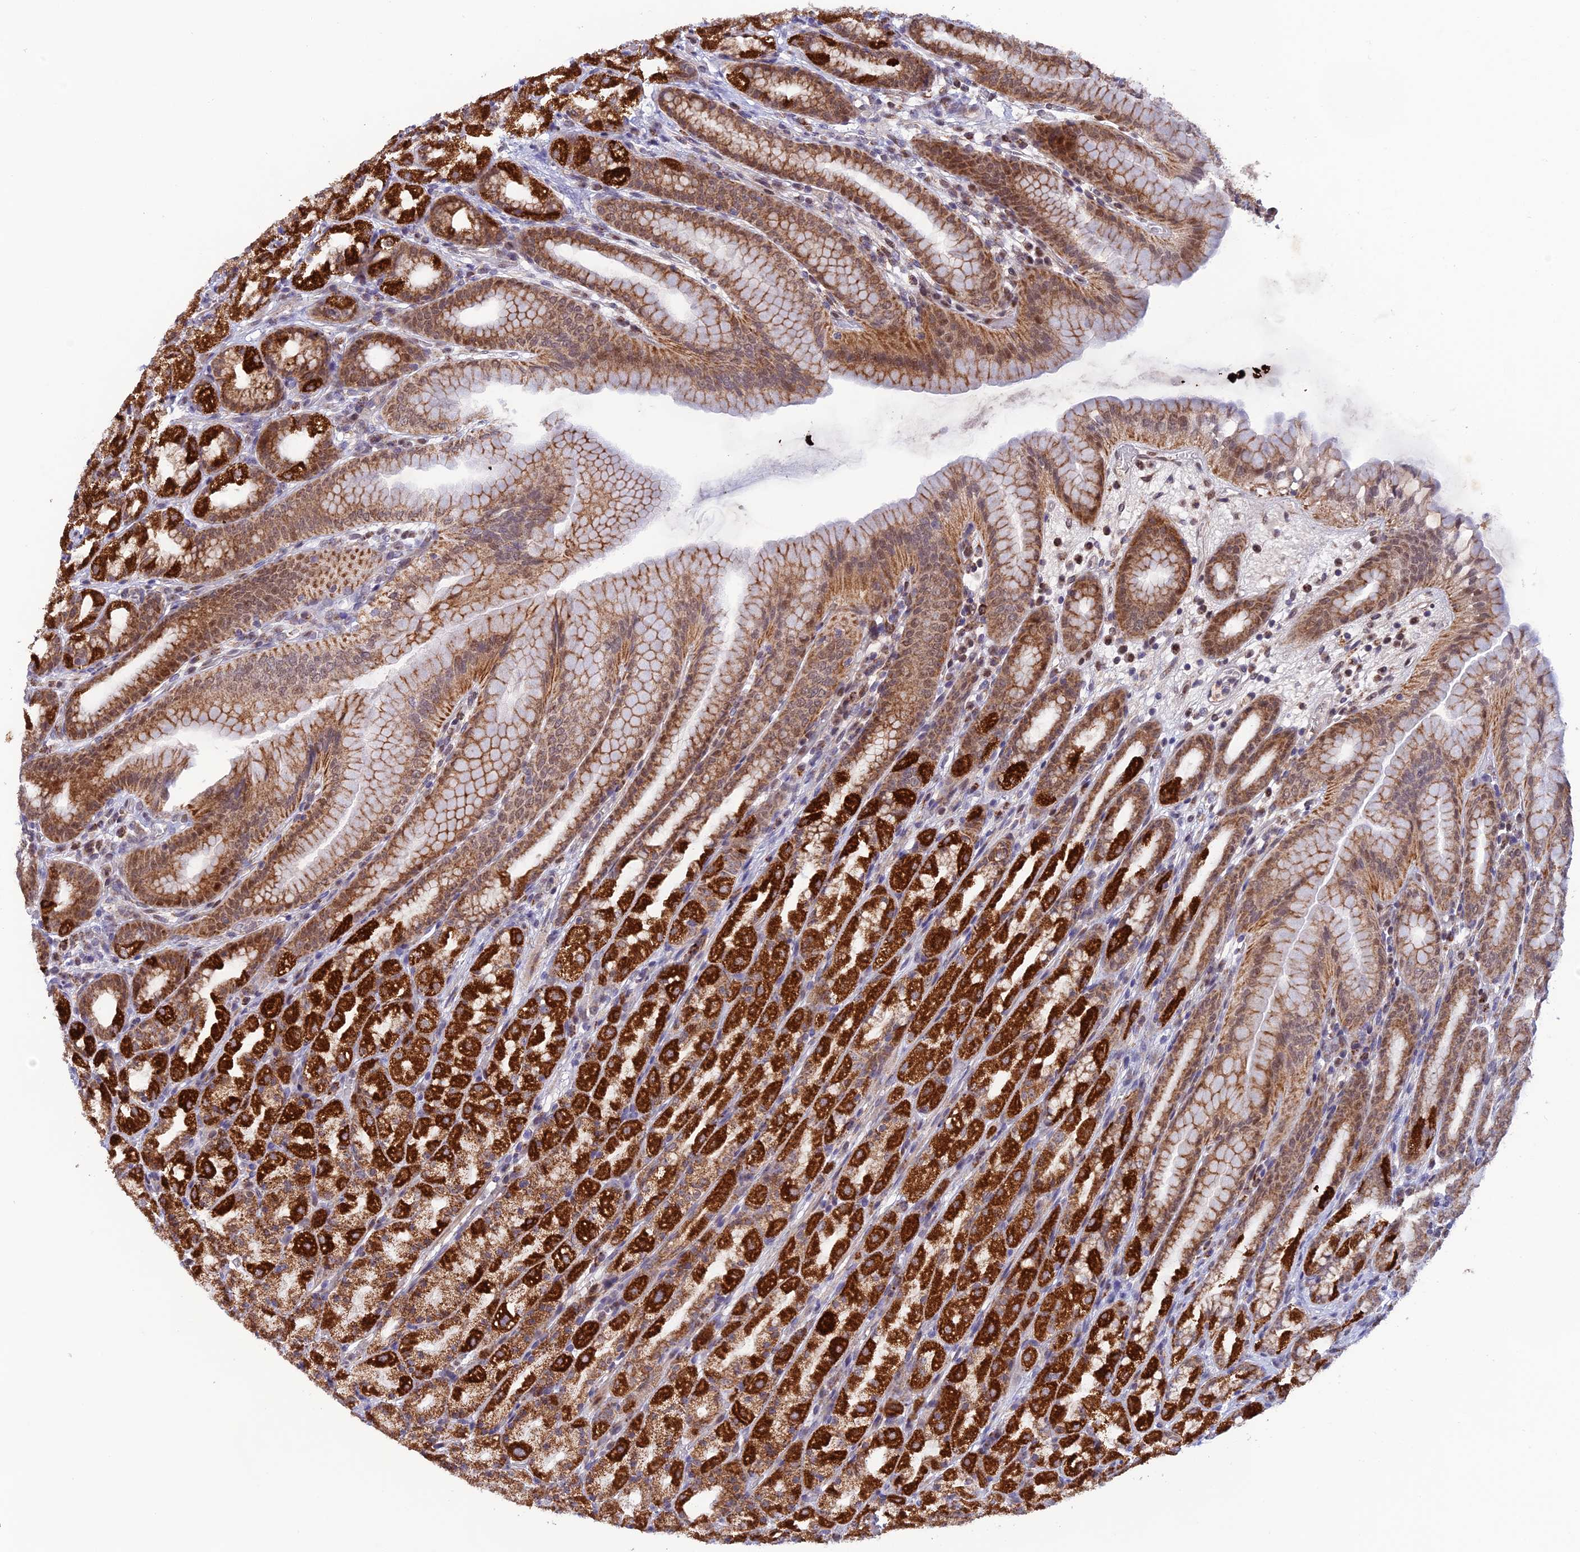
{"staining": {"intensity": "strong", "quantity": ">75%", "location": "cytoplasmic/membranous"}, "tissue": "stomach", "cell_type": "Glandular cells", "image_type": "normal", "snomed": [{"axis": "morphology", "description": "Normal tissue, NOS"}, {"axis": "topography", "description": "Stomach, upper"}], "caption": "Human stomach stained with a brown dye demonstrates strong cytoplasmic/membranous positive staining in approximately >75% of glandular cells.", "gene": "WDR55", "patient": {"sex": "male", "age": 68}}